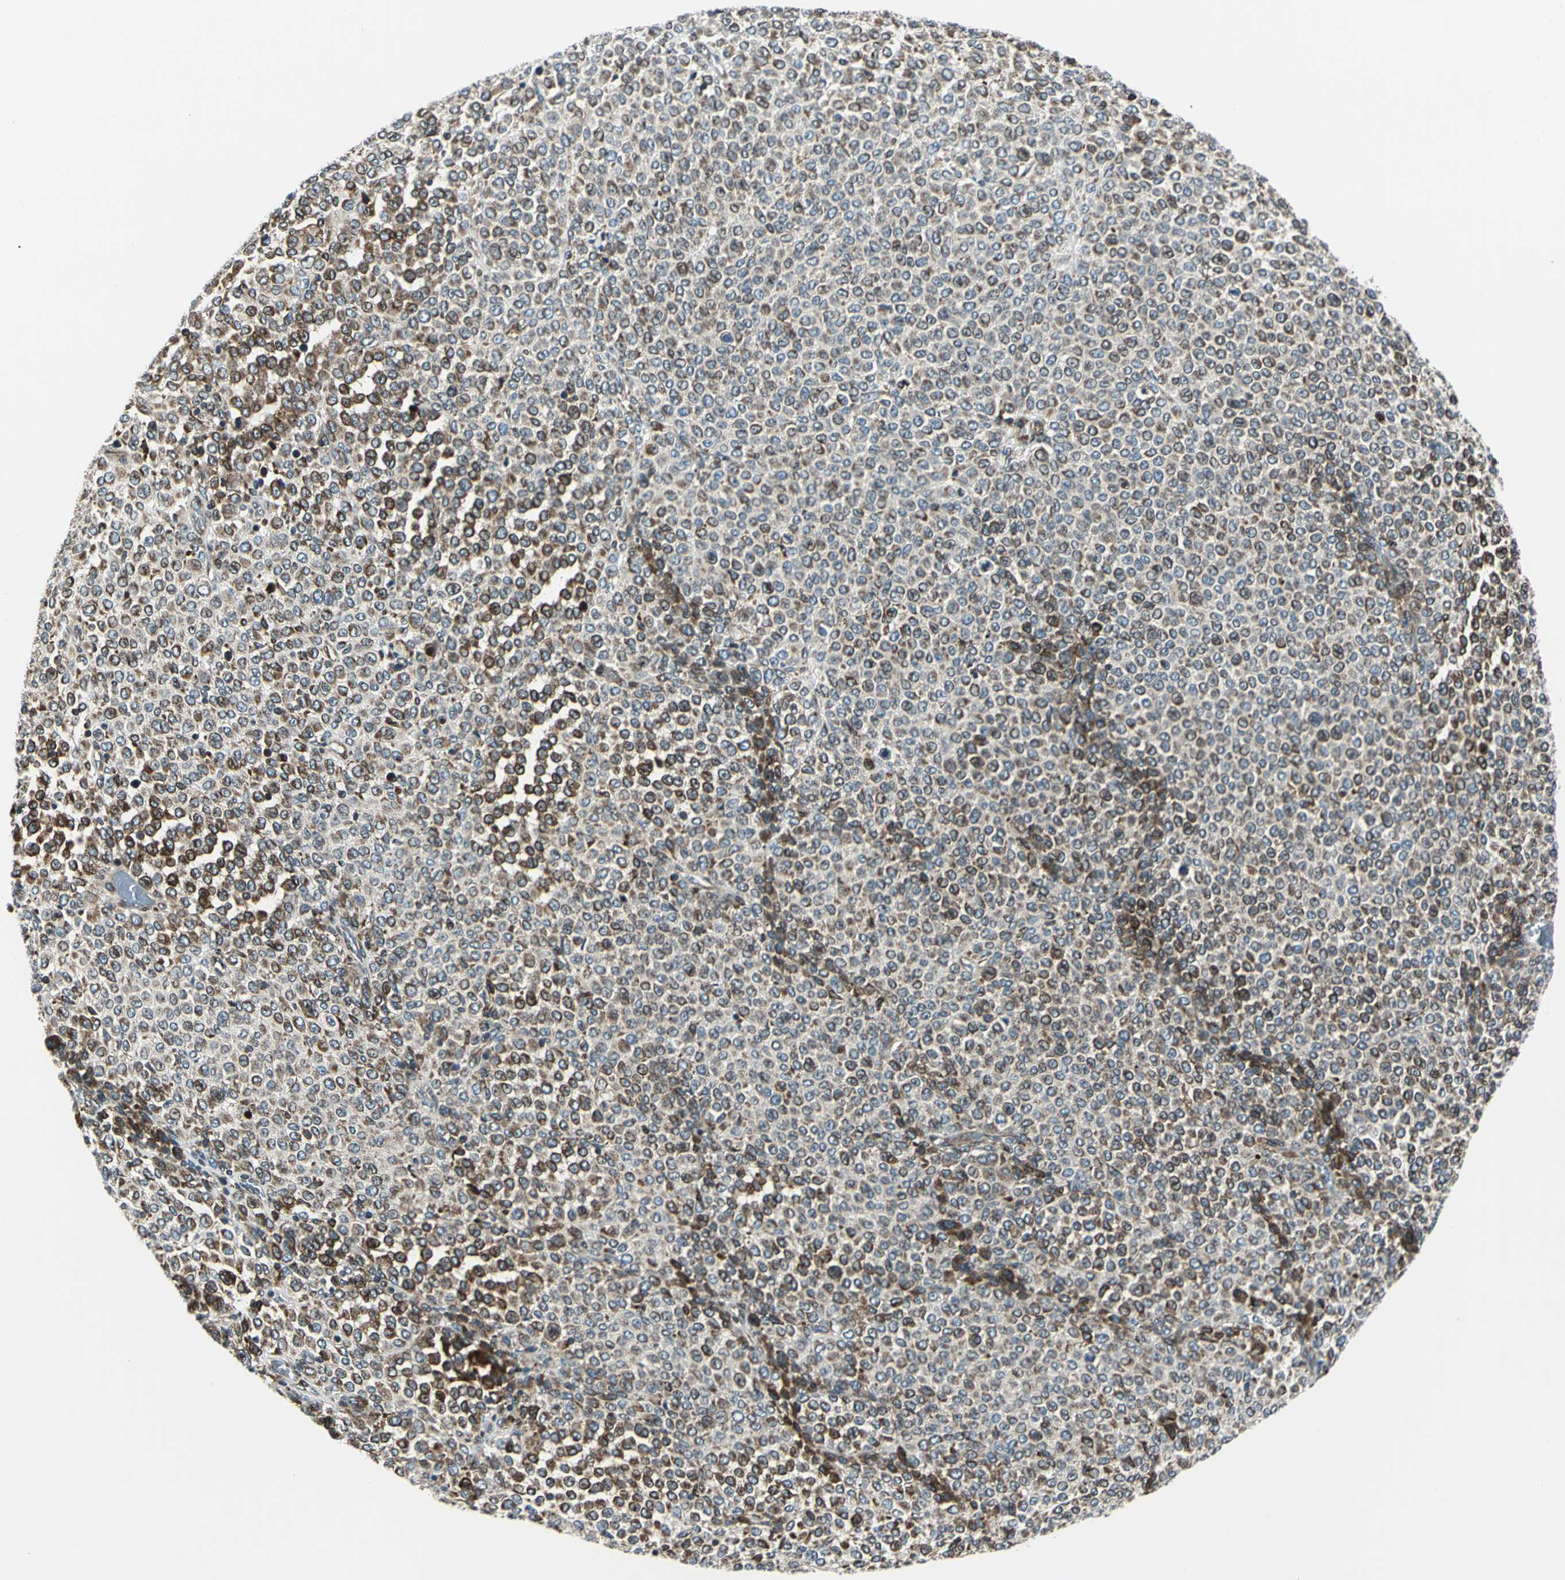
{"staining": {"intensity": "strong", "quantity": "25%-75%", "location": "cytoplasmic/membranous"}, "tissue": "melanoma", "cell_type": "Tumor cells", "image_type": "cancer", "snomed": [{"axis": "morphology", "description": "Malignant melanoma, Metastatic site"}, {"axis": "topography", "description": "Pancreas"}], "caption": "Malignant melanoma (metastatic site) was stained to show a protein in brown. There is high levels of strong cytoplasmic/membranous positivity in about 25%-75% of tumor cells. Ihc stains the protein in brown and the nuclei are stained blue.", "gene": "HTATIP2", "patient": {"sex": "female", "age": 30}}